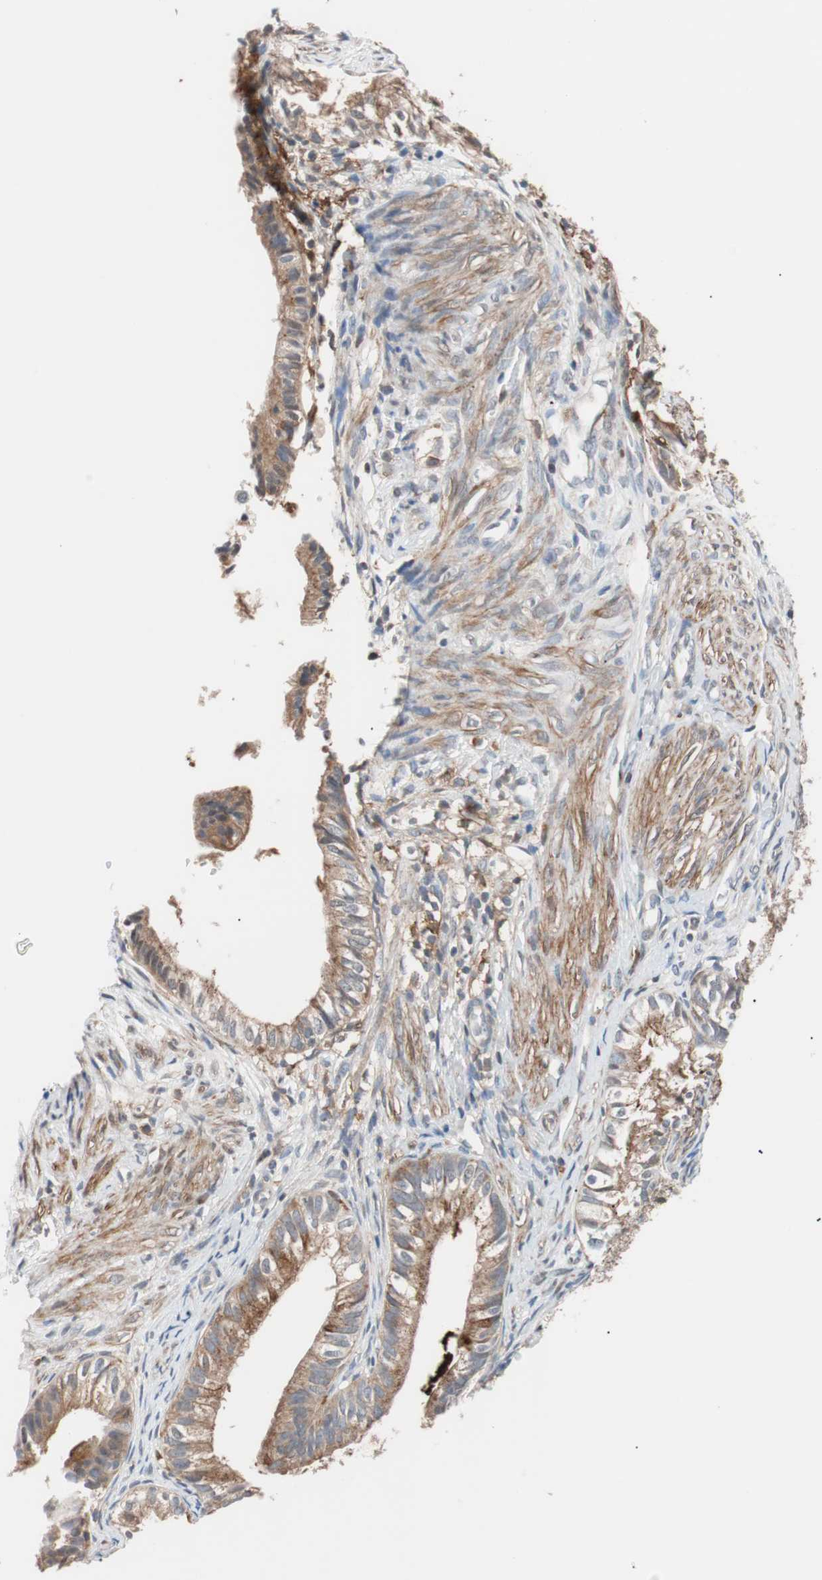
{"staining": {"intensity": "weak", "quantity": "25%-75%", "location": "cytoplasmic/membranous"}, "tissue": "cervical cancer", "cell_type": "Tumor cells", "image_type": "cancer", "snomed": [{"axis": "morphology", "description": "Normal tissue, NOS"}, {"axis": "morphology", "description": "Adenocarcinoma, NOS"}, {"axis": "topography", "description": "Cervix"}, {"axis": "topography", "description": "Endometrium"}], "caption": "Cervical cancer stained with a brown dye displays weak cytoplasmic/membranous positive staining in about 25%-75% of tumor cells.", "gene": "LITAF", "patient": {"sex": "female", "age": 86}}